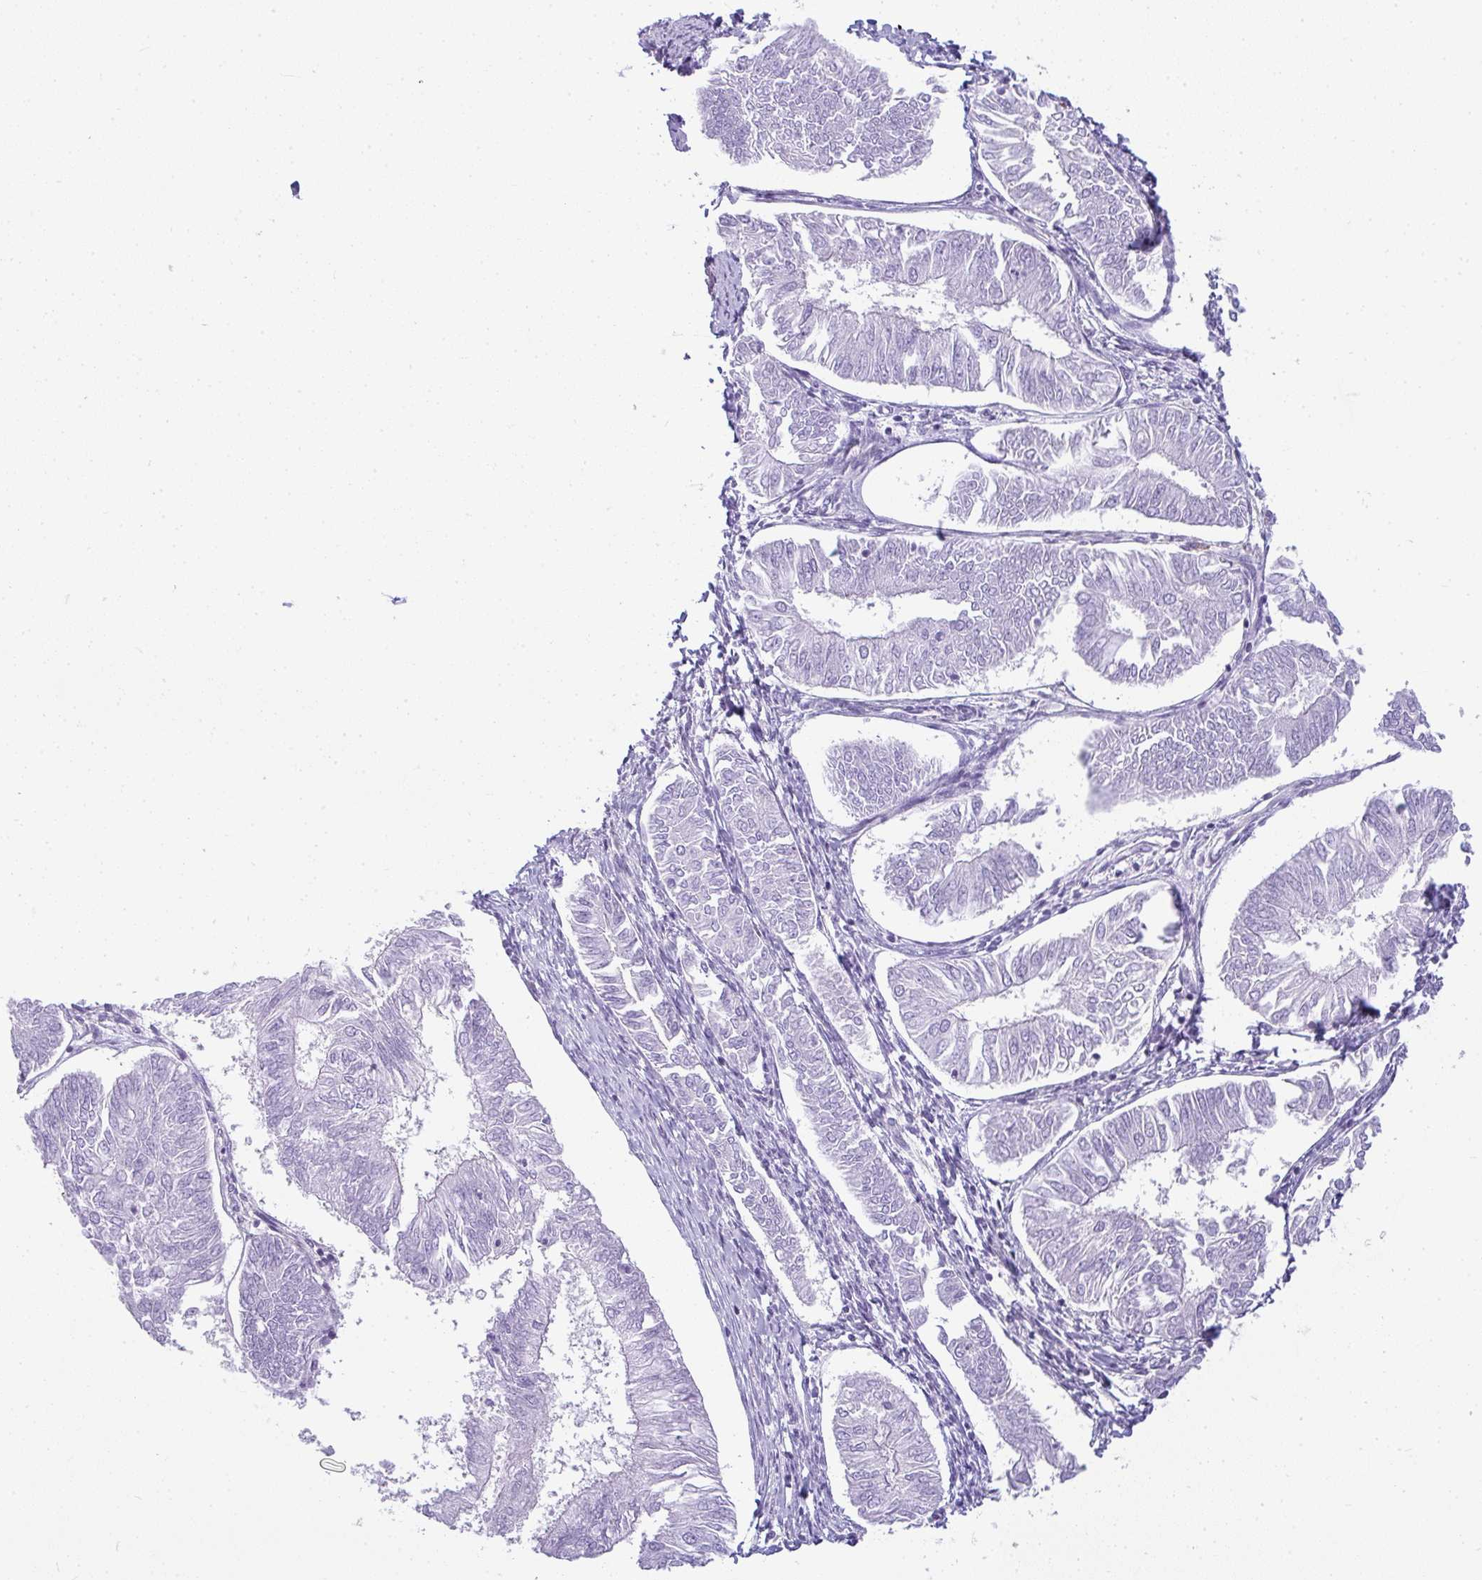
{"staining": {"intensity": "negative", "quantity": "none", "location": "none"}, "tissue": "endometrial cancer", "cell_type": "Tumor cells", "image_type": "cancer", "snomed": [{"axis": "morphology", "description": "Adenocarcinoma, NOS"}, {"axis": "topography", "description": "Endometrium"}], "caption": "High power microscopy photomicrograph of an IHC histopathology image of adenocarcinoma (endometrial), revealing no significant expression in tumor cells.", "gene": "CDRT15", "patient": {"sex": "female", "age": 58}}